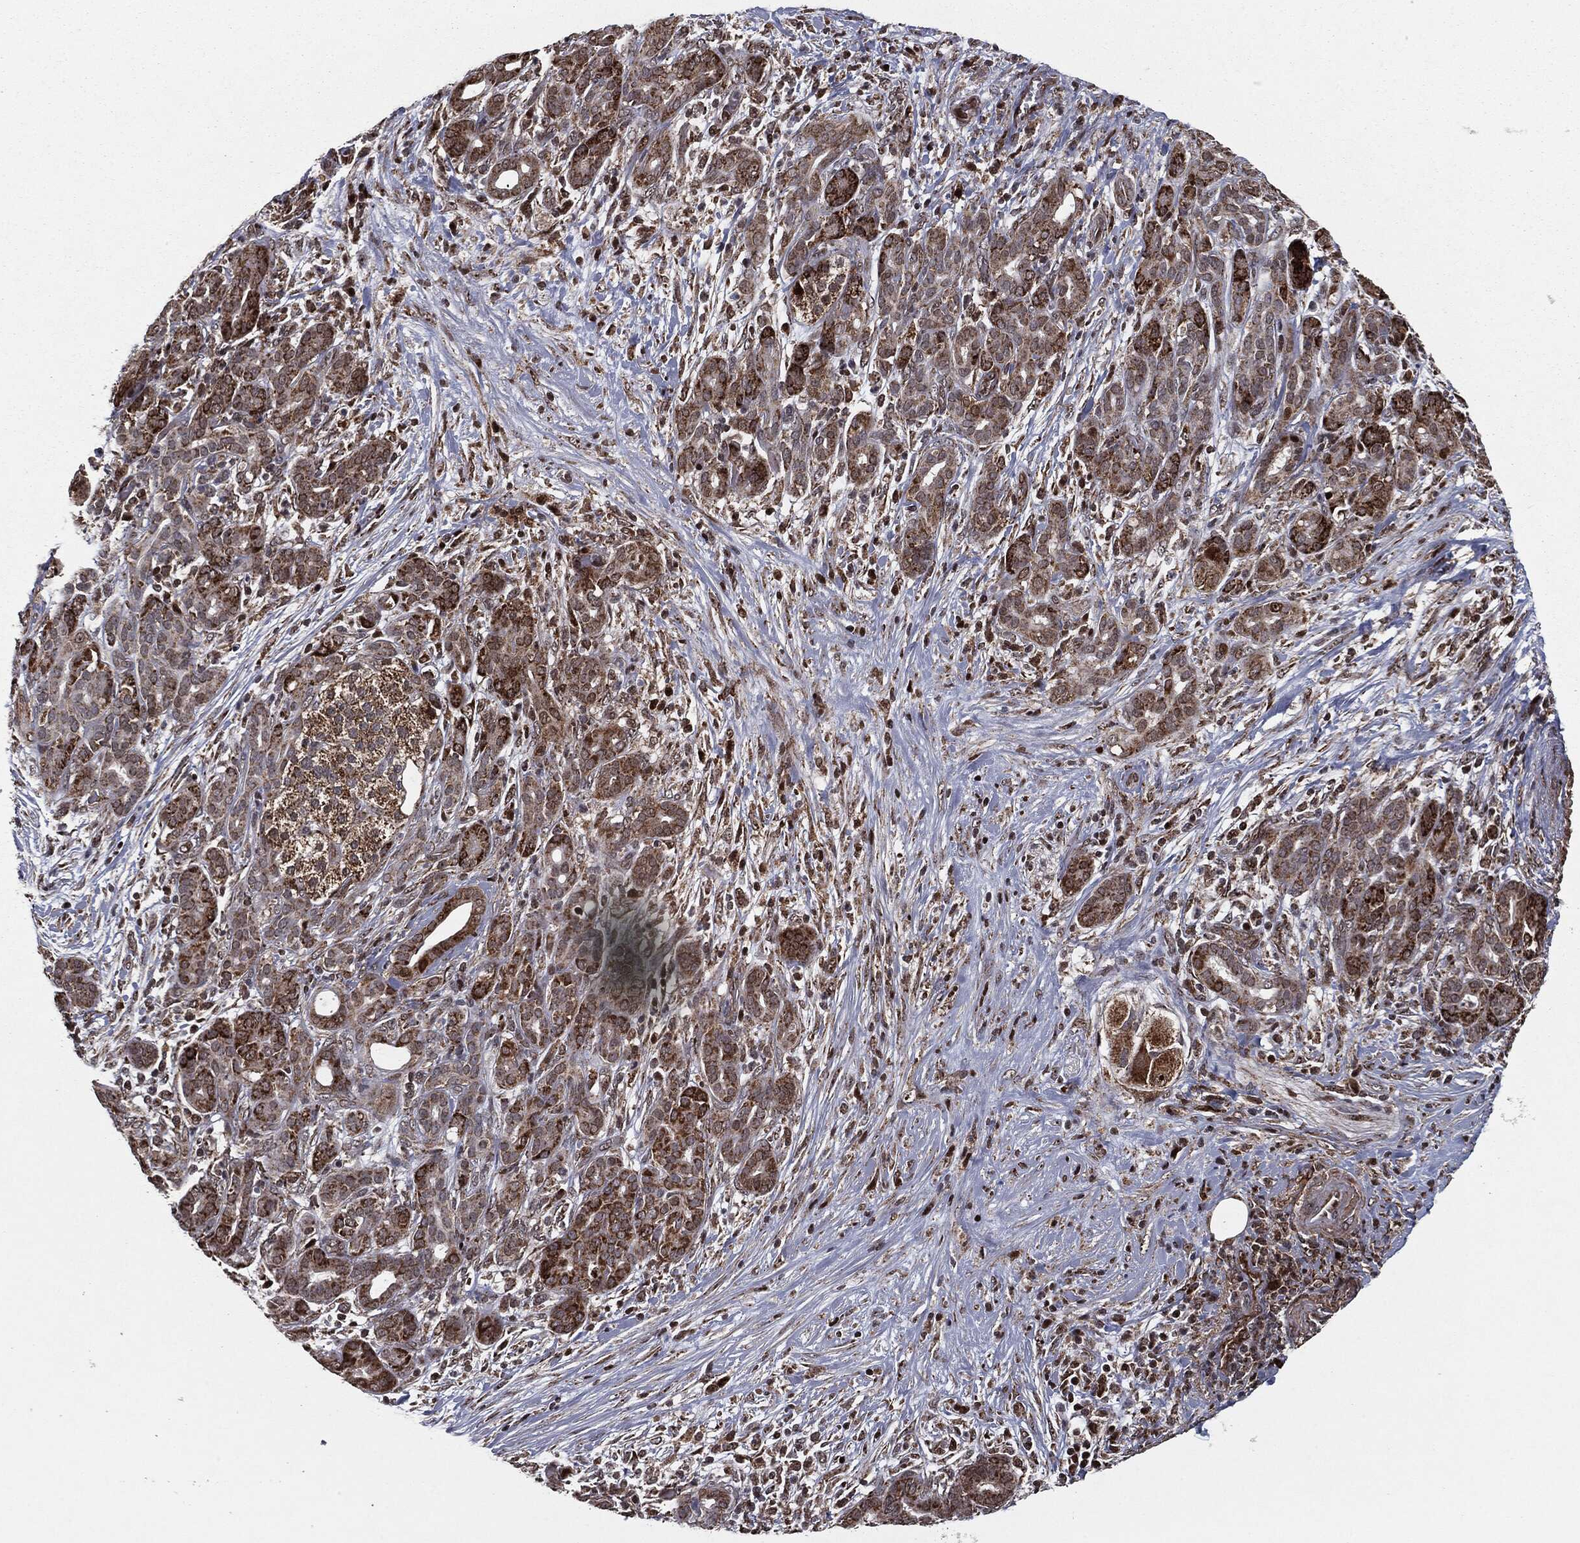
{"staining": {"intensity": "strong", "quantity": "25%-75%", "location": "cytoplasmic/membranous"}, "tissue": "pancreatic cancer", "cell_type": "Tumor cells", "image_type": "cancer", "snomed": [{"axis": "morphology", "description": "Adenocarcinoma, NOS"}, {"axis": "topography", "description": "Pancreas"}], "caption": "Strong cytoplasmic/membranous staining is present in about 25%-75% of tumor cells in pancreatic adenocarcinoma.", "gene": "CHCHD2", "patient": {"sex": "male", "age": 44}}